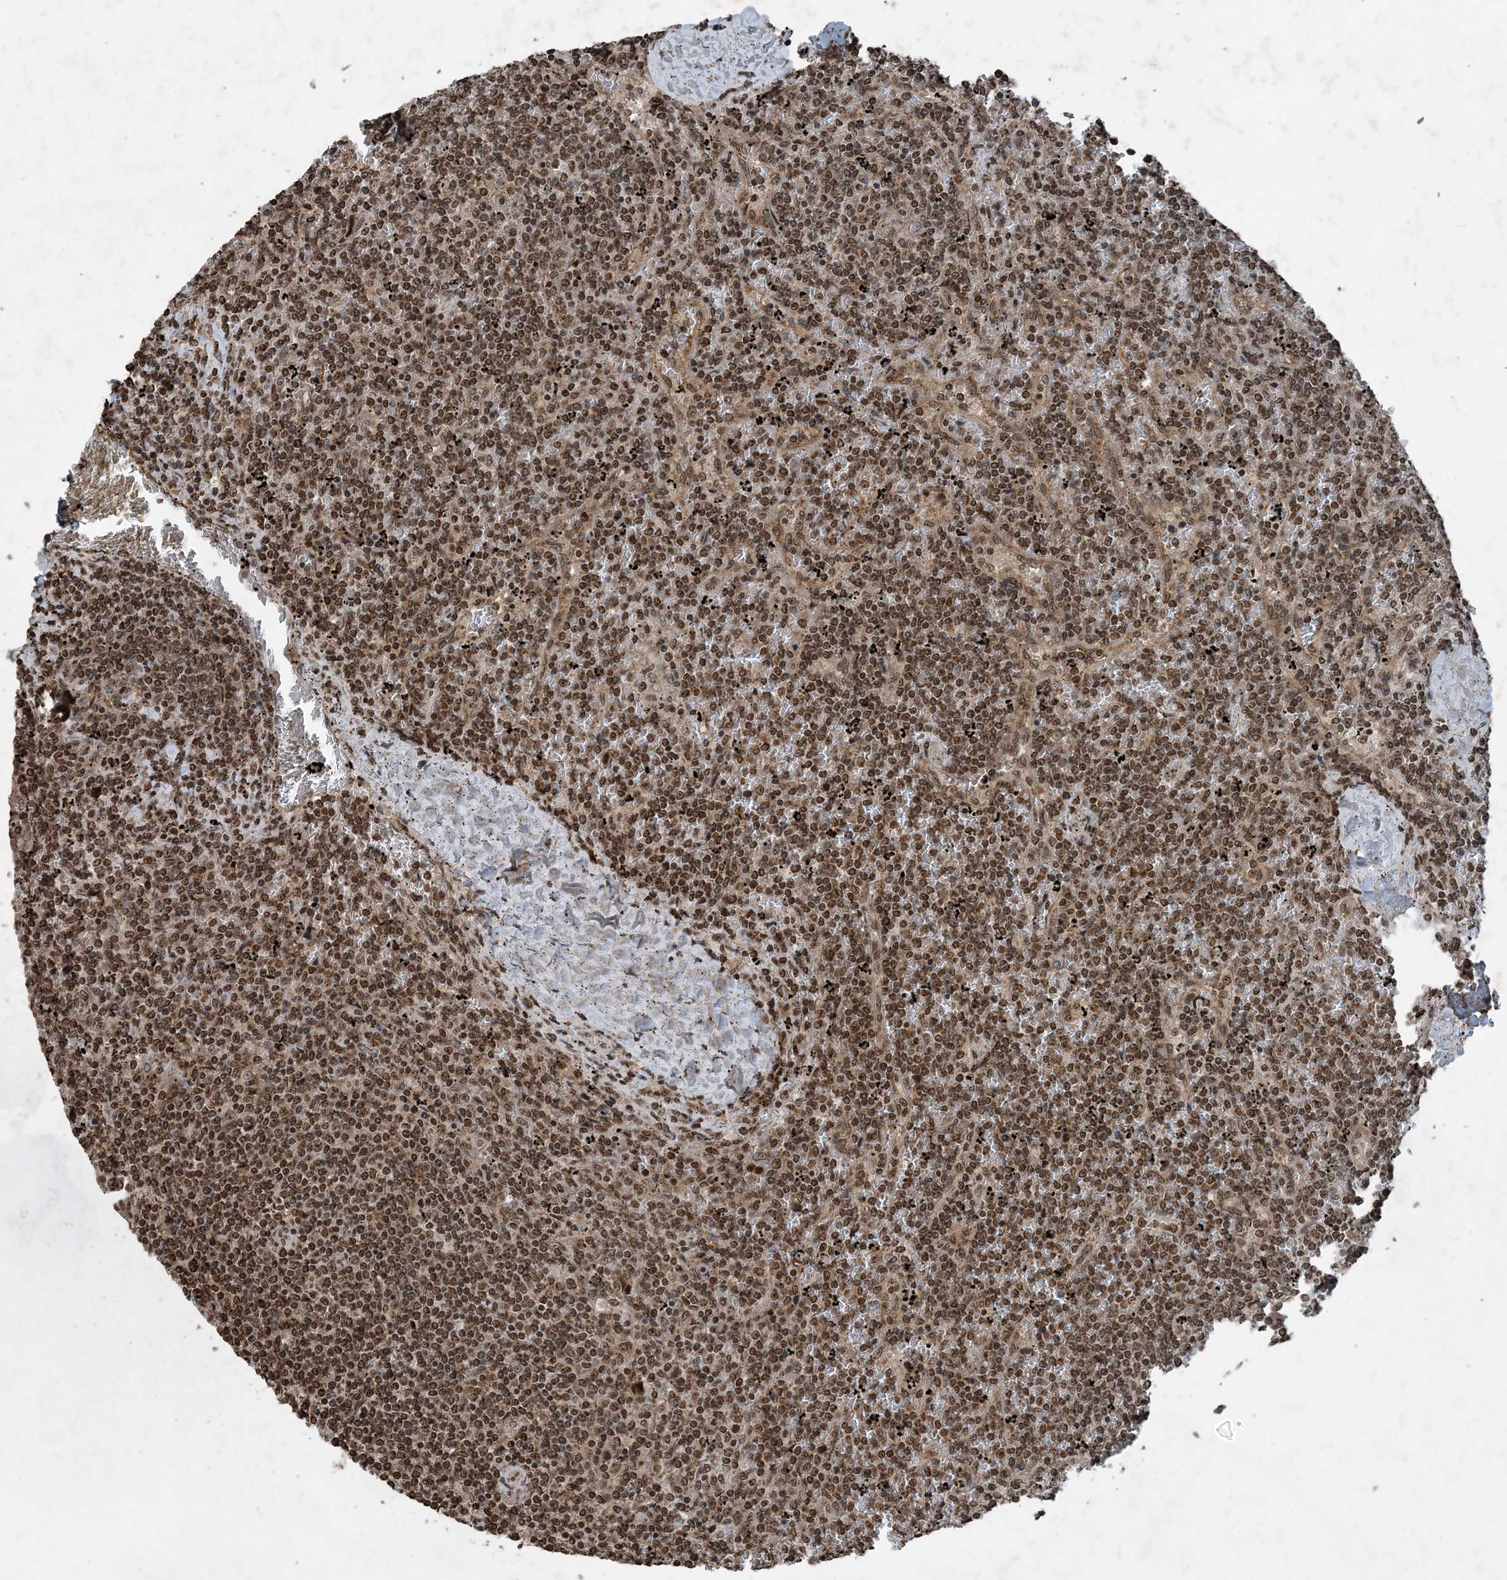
{"staining": {"intensity": "moderate", "quantity": ">75%", "location": "nuclear"}, "tissue": "lymphoma", "cell_type": "Tumor cells", "image_type": "cancer", "snomed": [{"axis": "morphology", "description": "Malignant lymphoma, non-Hodgkin's type, Low grade"}, {"axis": "topography", "description": "Spleen"}], "caption": "High-magnification brightfield microscopy of lymphoma stained with DAB (3,3'-diaminobenzidine) (brown) and counterstained with hematoxylin (blue). tumor cells exhibit moderate nuclear staining is appreciated in approximately>75% of cells. (Stains: DAB (3,3'-diaminobenzidine) in brown, nuclei in blue, Microscopy: brightfield microscopy at high magnification).", "gene": "ZFAND2B", "patient": {"sex": "female", "age": 19}}